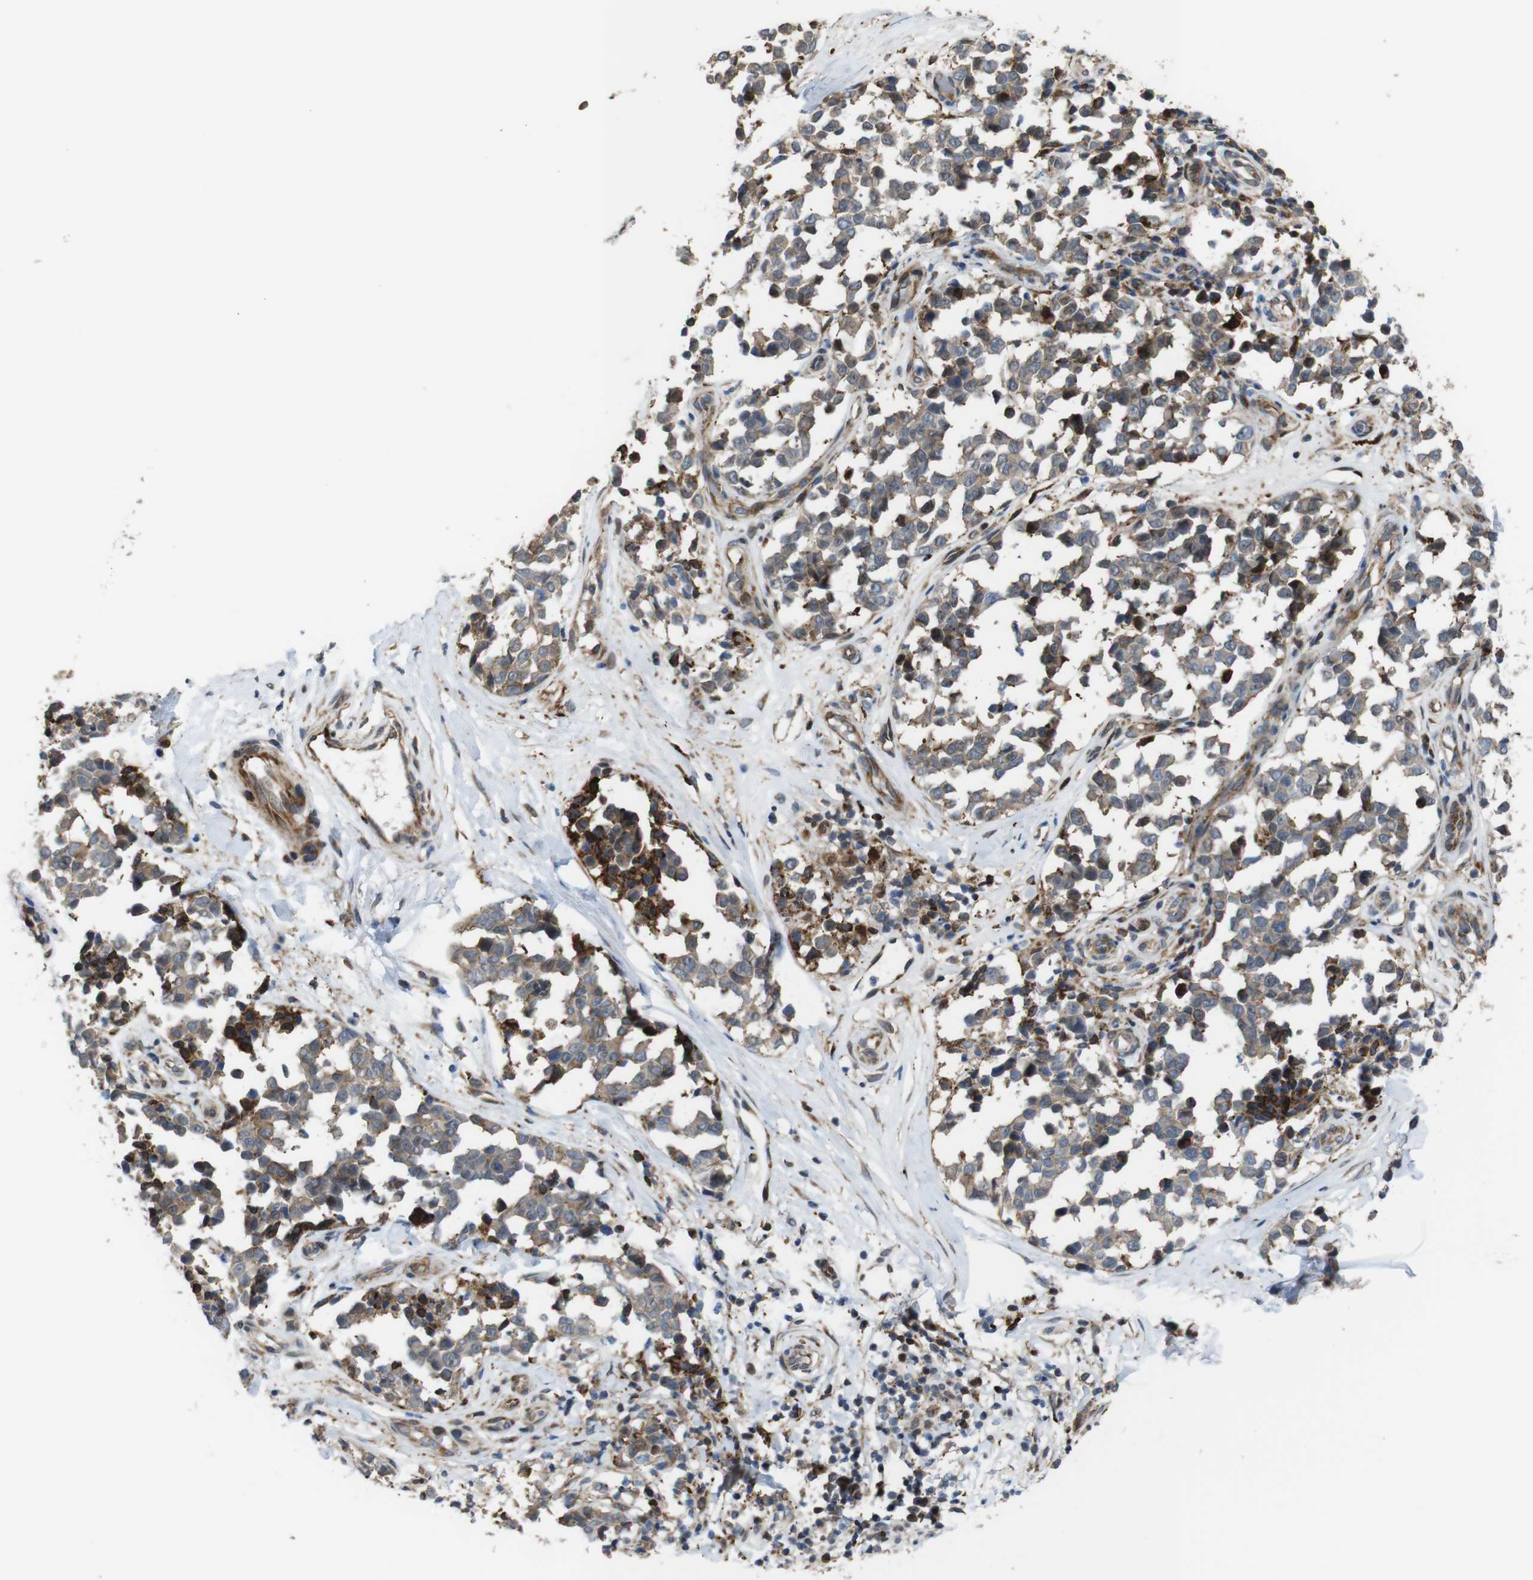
{"staining": {"intensity": "moderate", "quantity": ">75%", "location": "cytoplasmic/membranous"}, "tissue": "melanoma", "cell_type": "Tumor cells", "image_type": "cancer", "snomed": [{"axis": "morphology", "description": "Malignant melanoma, NOS"}, {"axis": "topography", "description": "Skin"}], "caption": "A brown stain highlights moderate cytoplasmic/membranous staining of a protein in malignant melanoma tumor cells.", "gene": "PCOLCE2", "patient": {"sex": "female", "age": 64}}